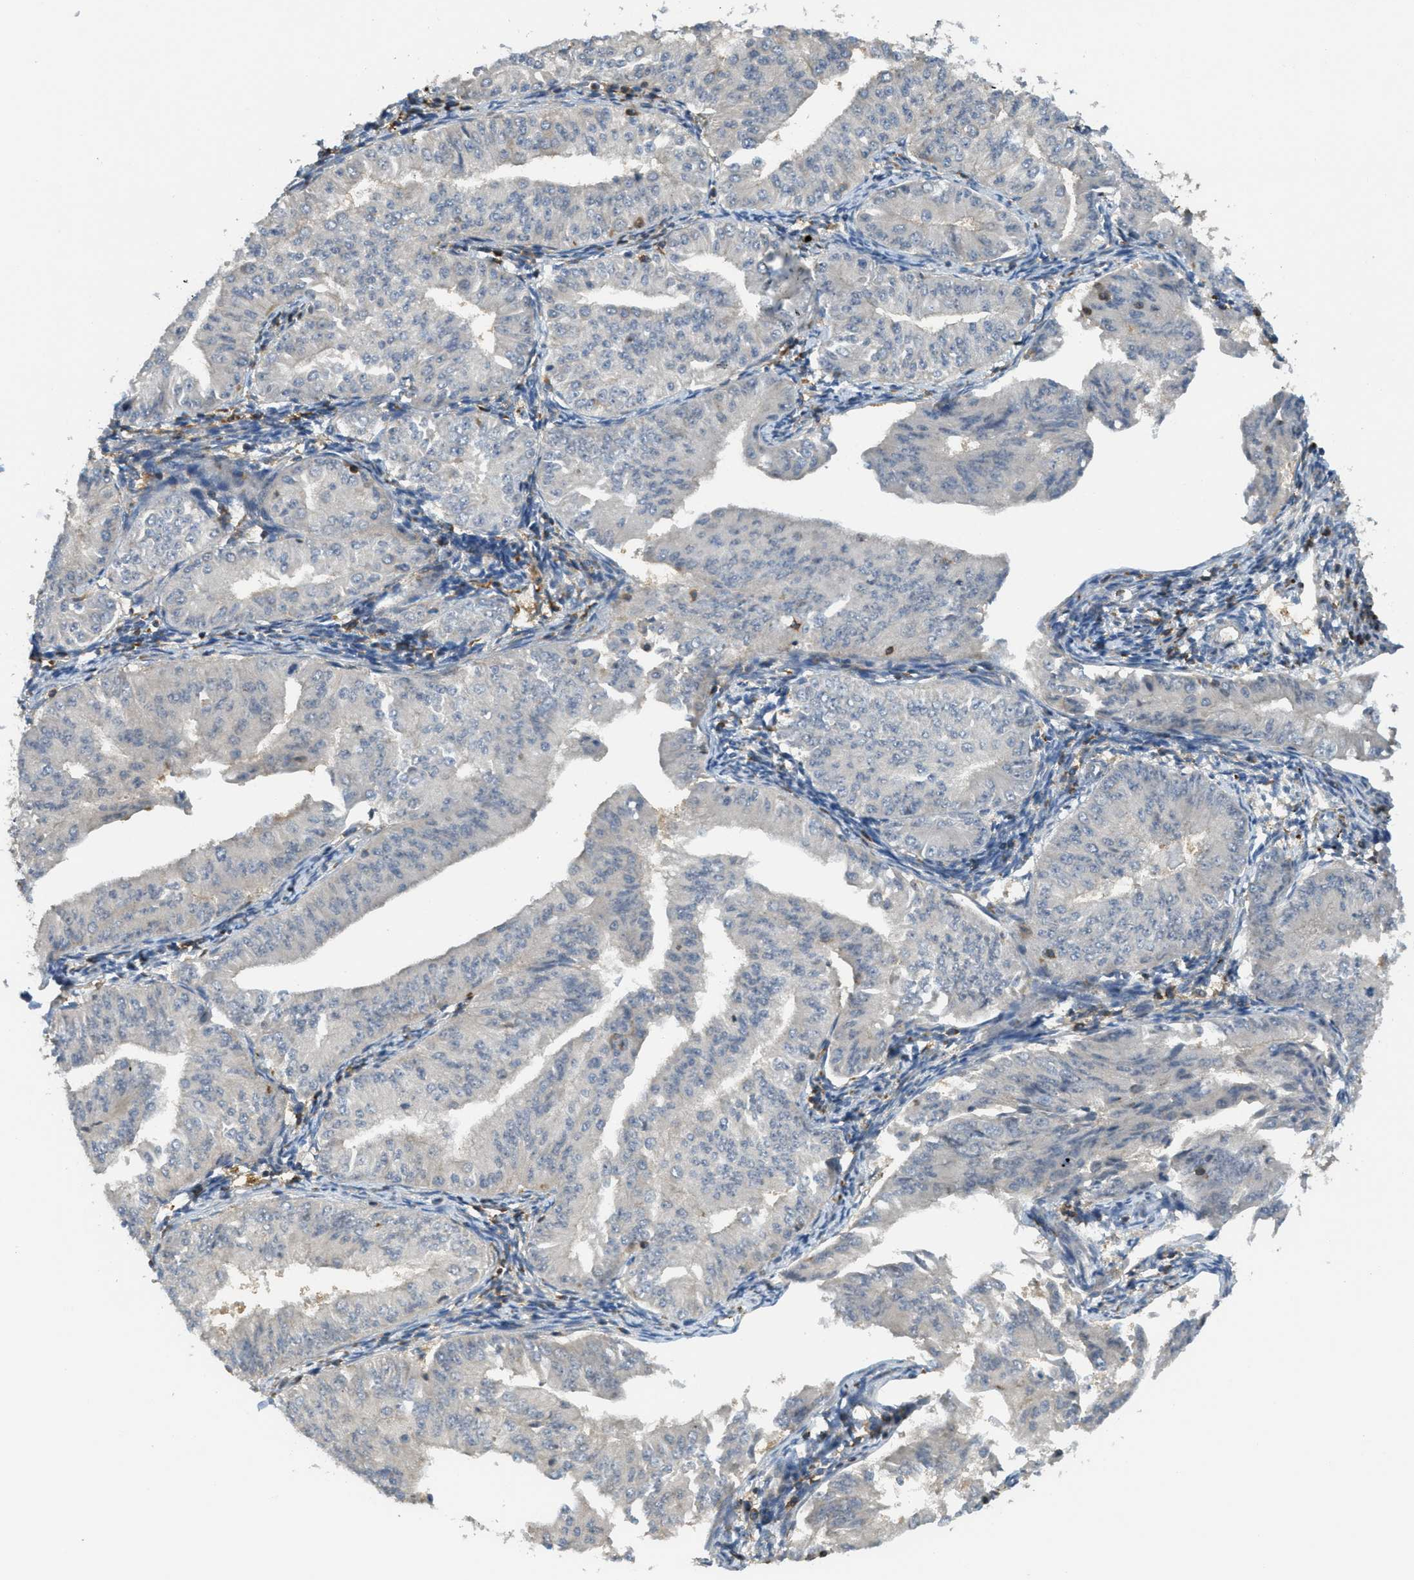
{"staining": {"intensity": "negative", "quantity": "none", "location": "none"}, "tissue": "endometrial cancer", "cell_type": "Tumor cells", "image_type": "cancer", "snomed": [{"axis": "morphology", "description": "Normal tissue, NOS"}, {"axis": "morphology", "description": "Adenocarcinoma, NOS"}, {"axis": "topography", "description": "Endometrium"}], "caption": "IHC photomicrograph of neoplastic tissue: human endometrial cancer (adenocarcinoma) stained with DAB (3,3'-diaminobenzidine) demonstrates no significant protein expression in tumor cells.", "gene": "GRIK2", "patient": {"sex": "female", "age": 53}}